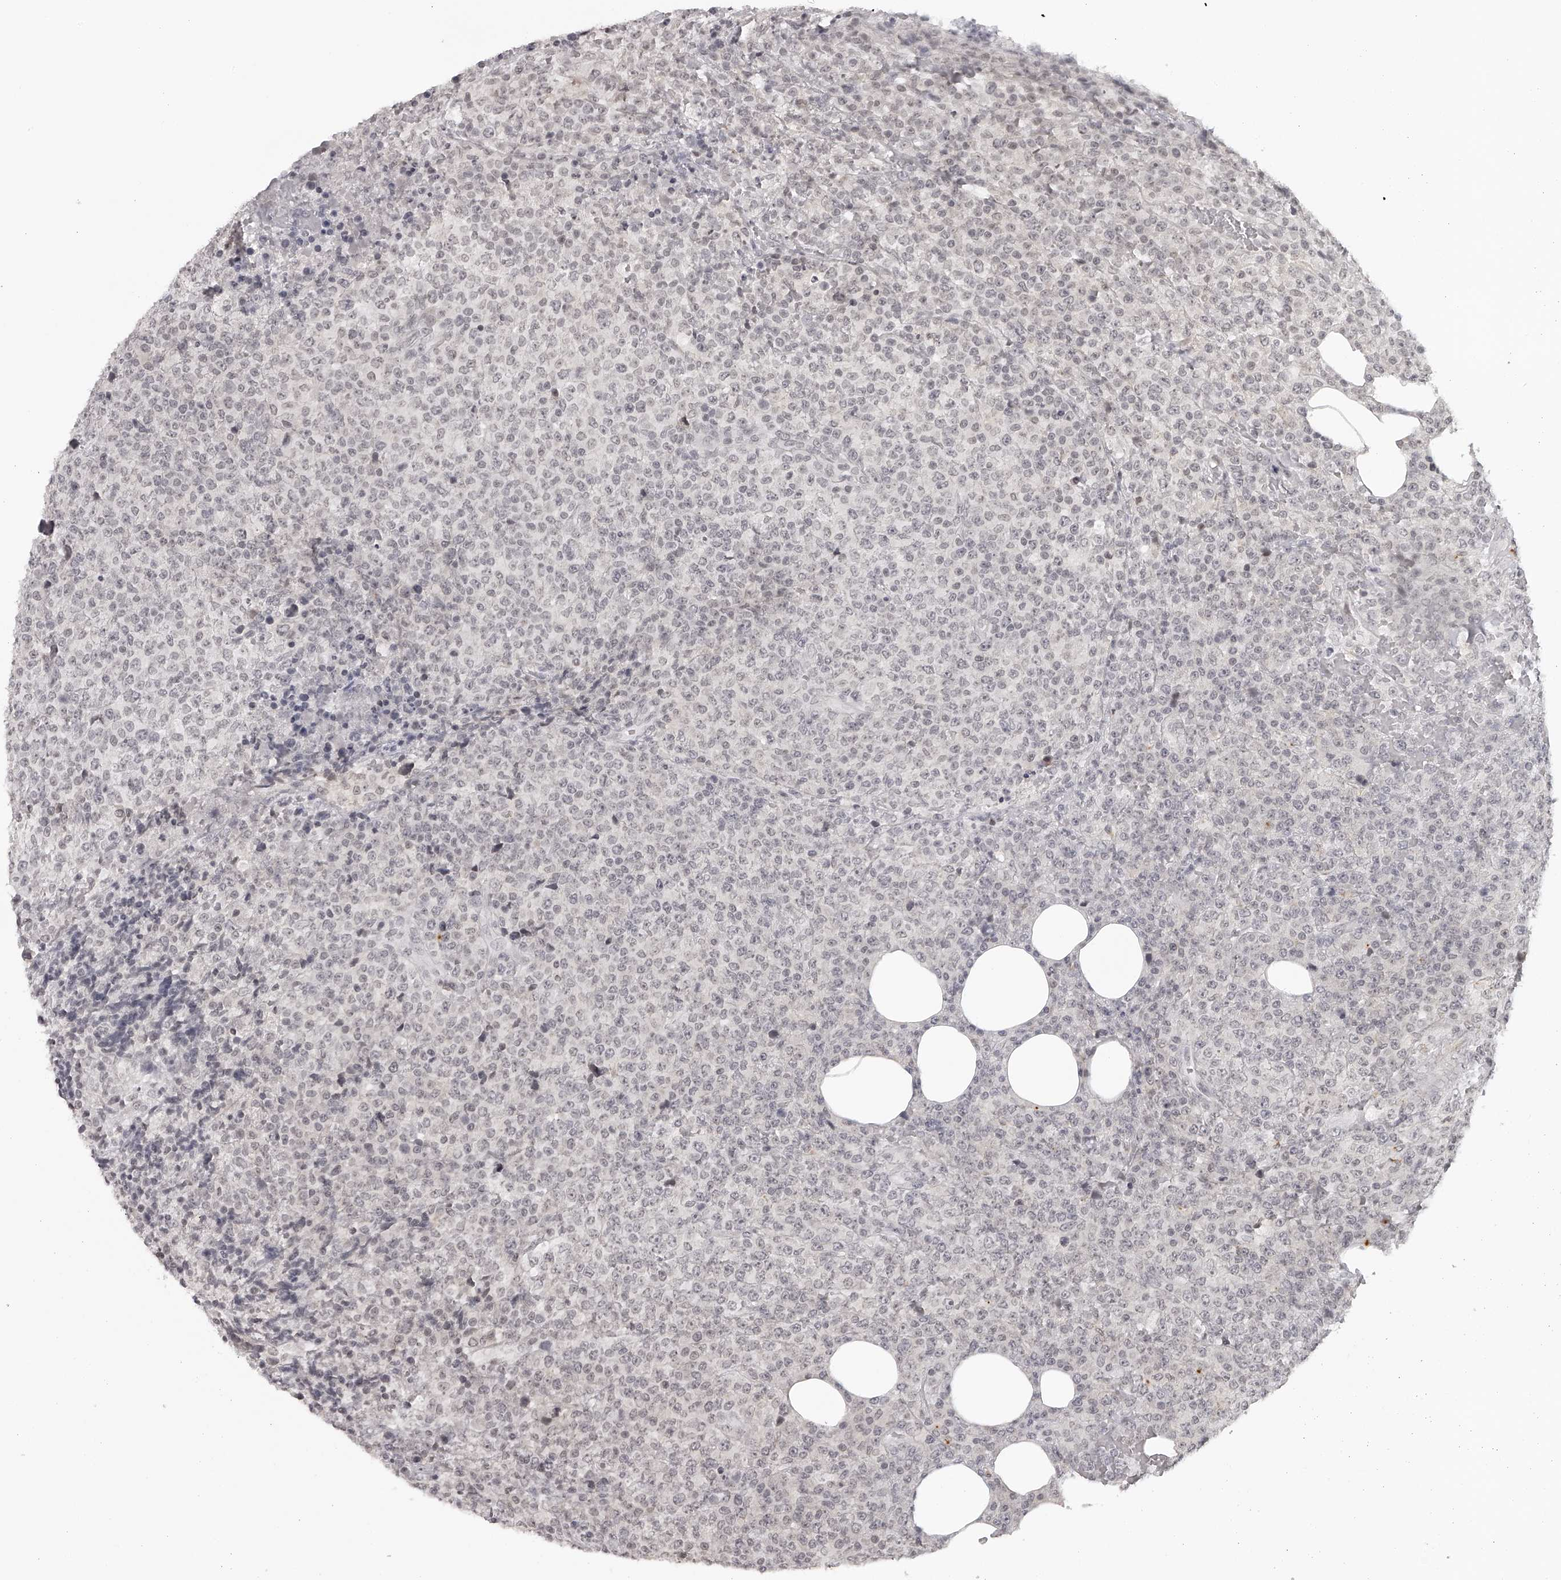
{"staining": {"intensity": "negative", "quantity": "none", "location": "none"}, "tissue": "lymphoma", "cell_type": "Tumor cells", "image_type": "cancer", "snomed": [{"axis": "morphology", "description": "Malignant lymphoma, non-Hodgkin's type, High grade"}, {"axis": "topography", "description": "Lymph node"}], "caption": "A micrograph of high-grade malignant lymphoma, non-Hodgkin's type stained for a protein reveals no brown staining in tumor cells. (Brightfield microscopy of DAB (3,3'-diaminobenzidine) immunohistochemistry (IHC) at high magnification).", "gene": "RNF220", "patient": {"sex": "male", "age": 13}}